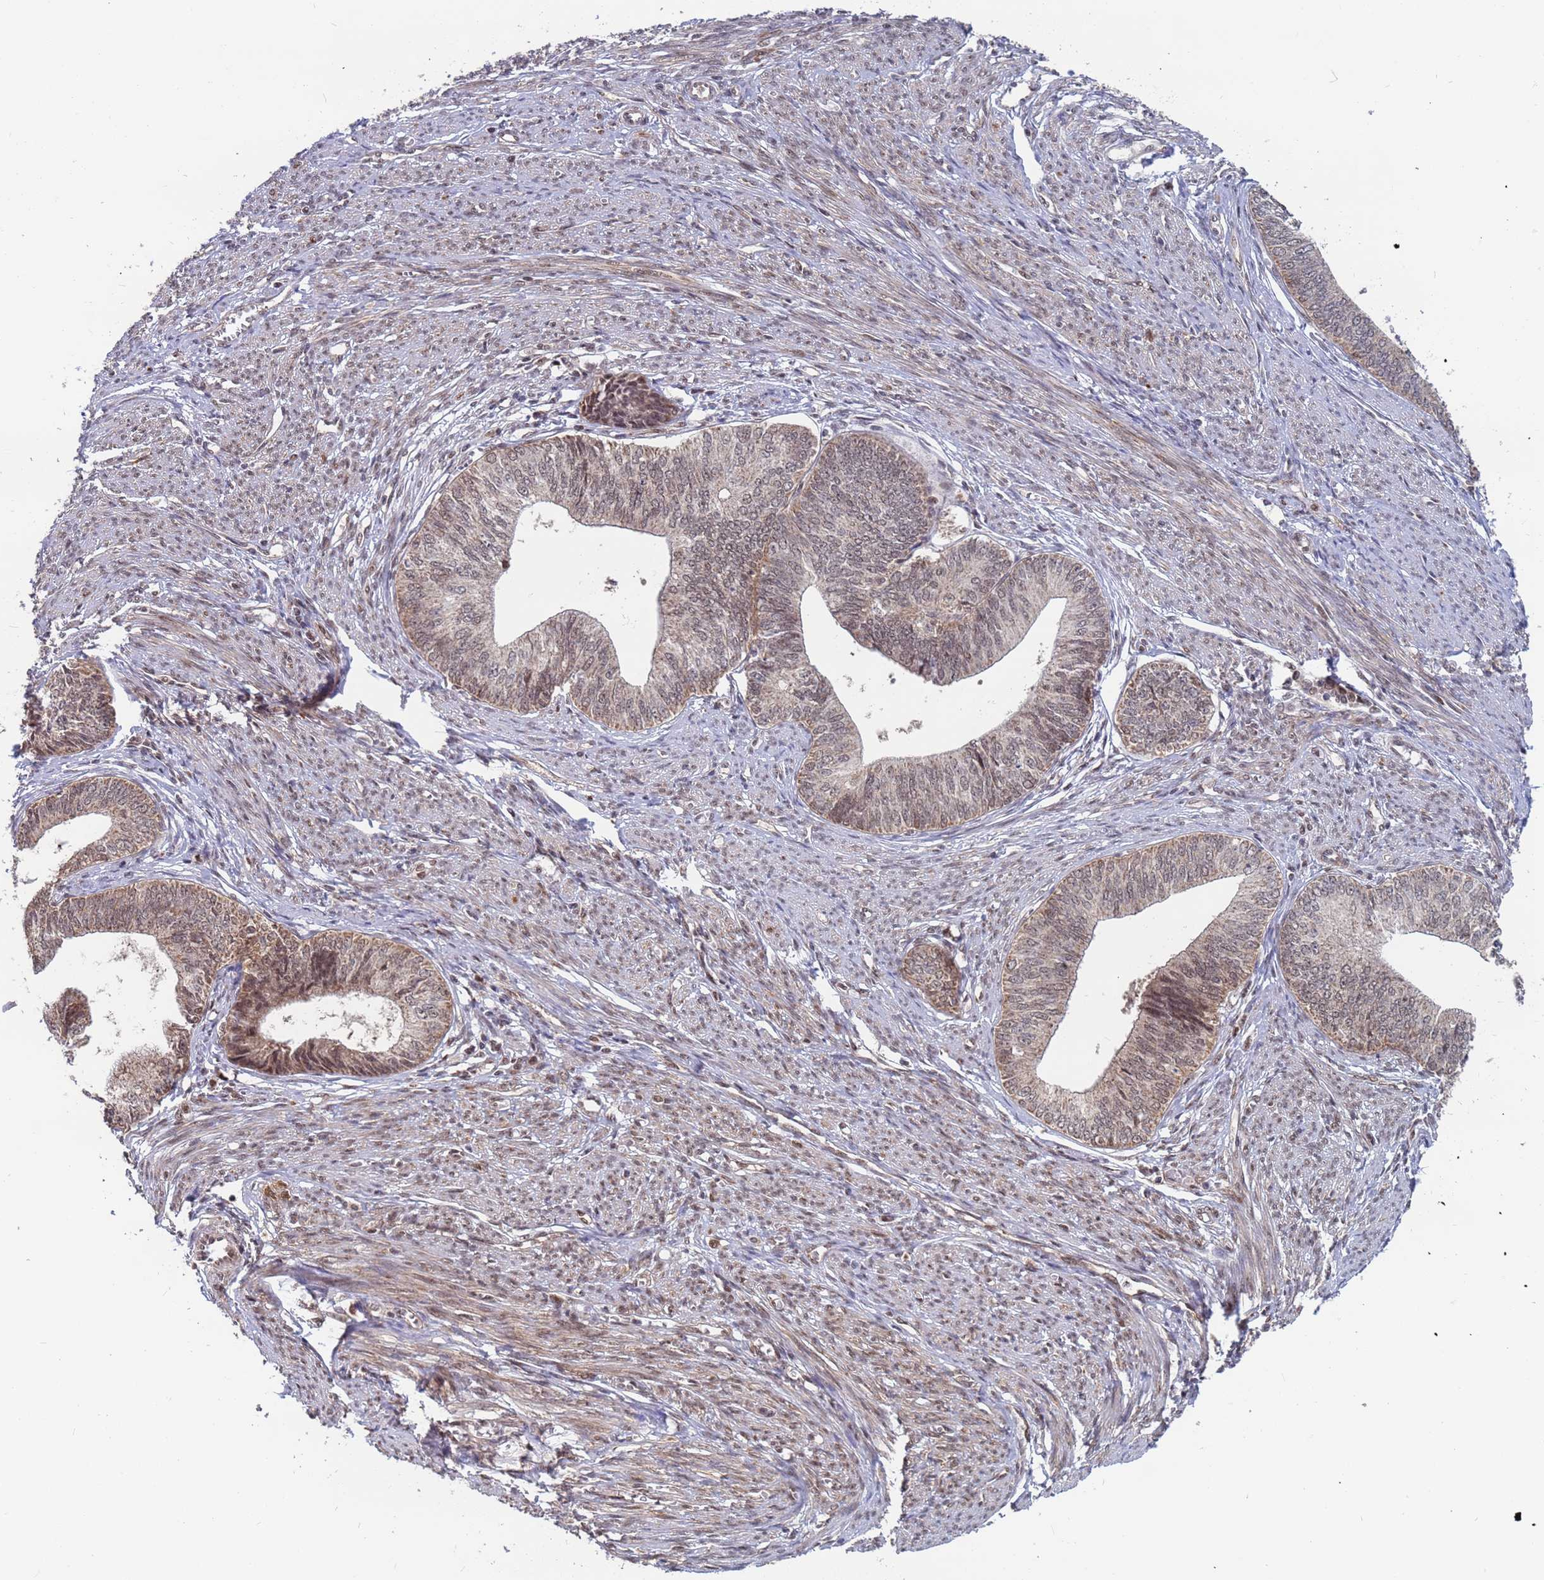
{"staining": {"intensity": "moderate", "quantity": "25%-75%", "location": "nuclear"}, "tissue": "endometrial cancer", "cell_type": "Tumor cells", "image_type": "cancer", "snomed": [{"axis": "morphology", "description": "Adenocarcinoma, NOS"}, {"axis": "topography", "description": "Endometrium"}], "caption": "Endometrial cancer (adenocarcinoma) stained with a brown dye demonstrates moderate nuclear positive staining in about 25%-75% of tumor cells.", "gene": "DENND2B", "patient": {"sex": "female", "age": 68}}